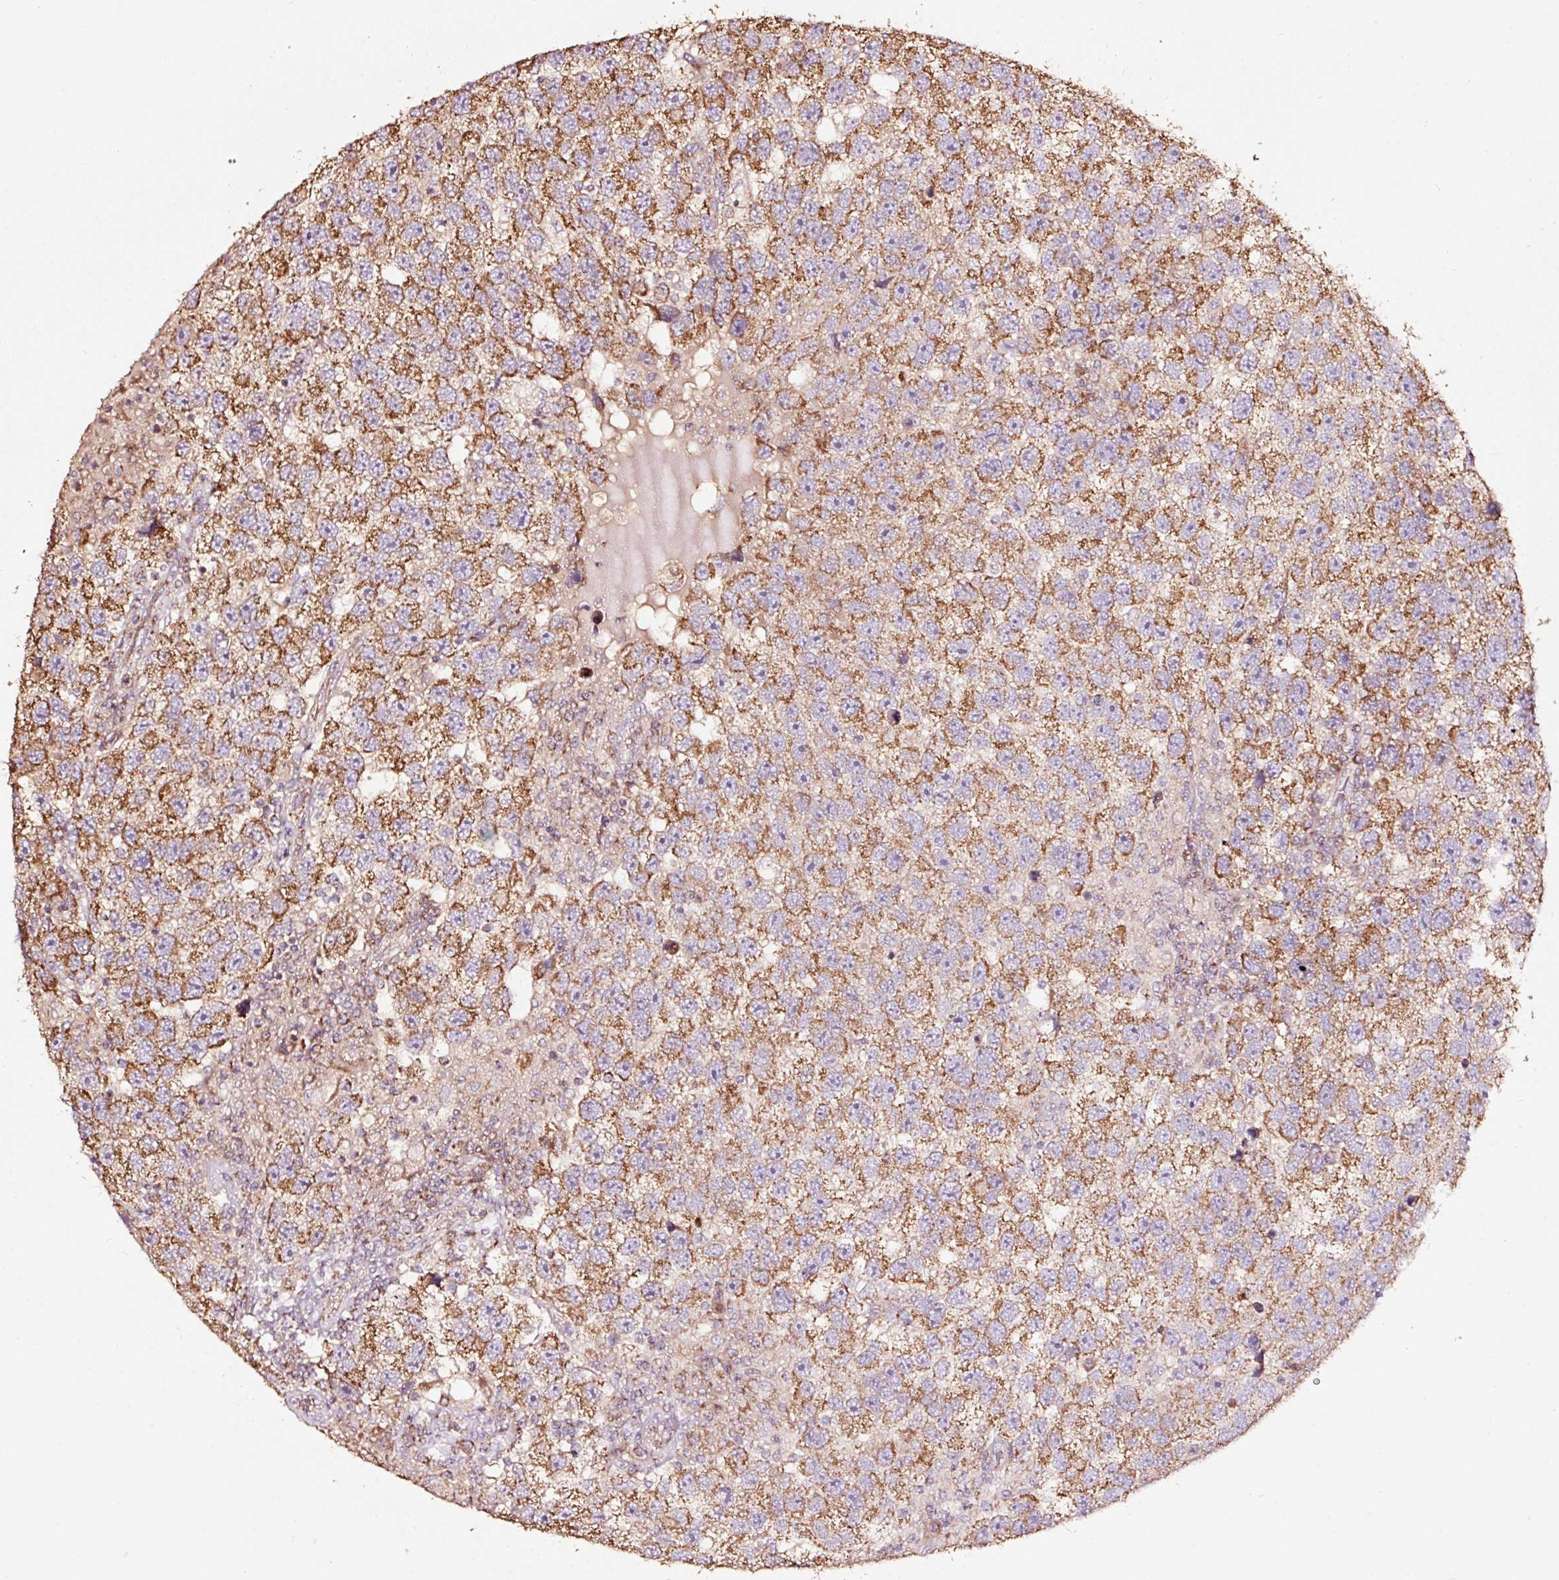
{"staining": {"intensity": "moderate", "quantity": ">75%", "location": "cytoplasmic/membranous"}, "tissue": "testis cancer", "cell_type": "Tumor cells", "image_type": "cancer", "snomed": [{"axis": "morphology", "description": "Seminoma, NOS"}, {"axis": "topography", "description": "Testis"}], "caption": "Testis cancer was stained to show a protein in brown. There is medium levels of moderate cytoplasmic/membranous positivity in about >75% of tumor cells.", "gene": "TPM1", "patient": {"sex": "male", "age": 26}}